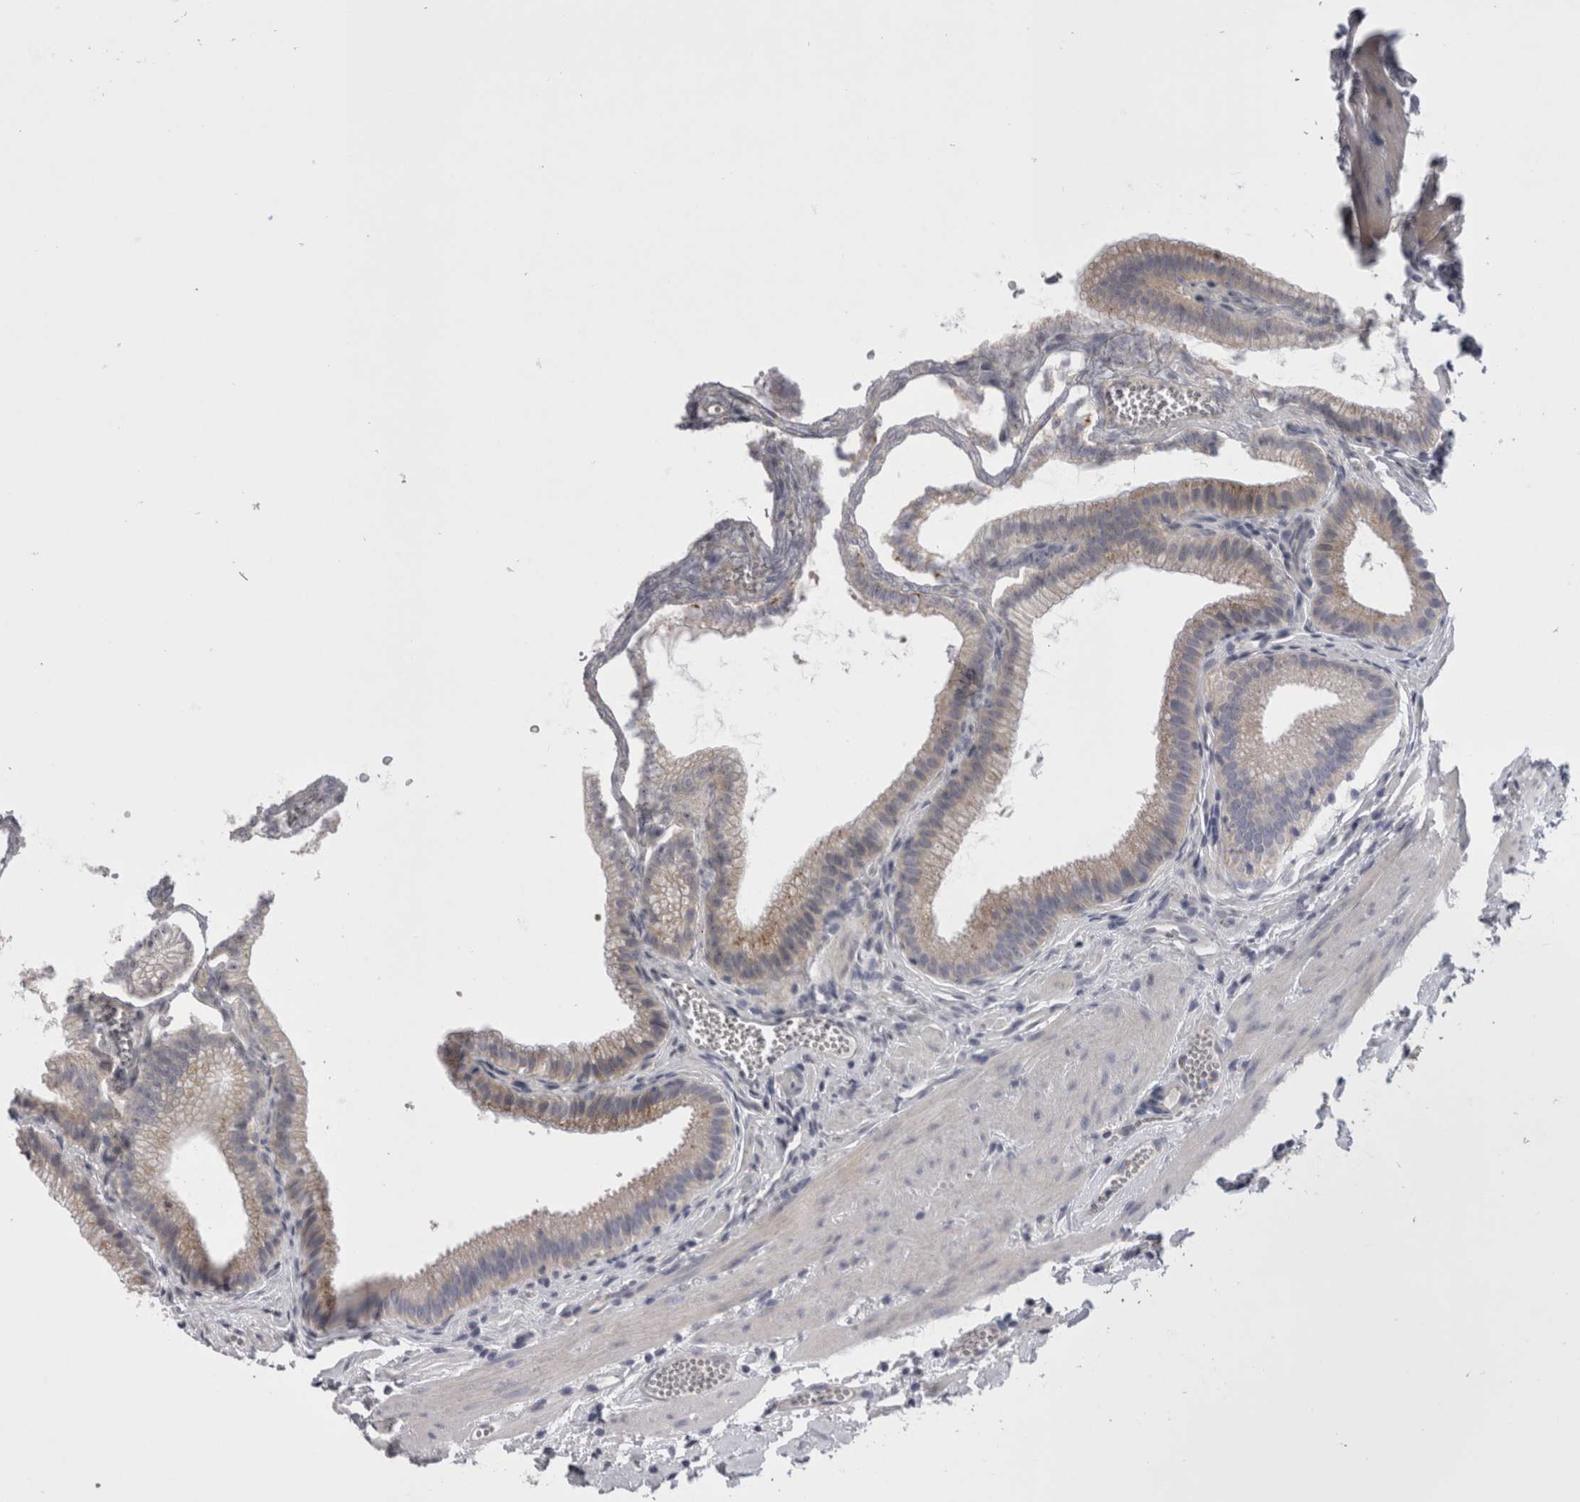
{"staining": {"intensity": "weak", "quantity": "<25%", "location": "cytoplasmic/membranous"}, "tissue": "gallbladder", "cell_type": "Glandular cells", "image_type": "normal", "snomed": [{"axis": "morphology", "description": "Normal tissue, NOS"}, {"axis": "topography", "description": "Gallbladder"}], "caption": "The histopathology image shows no staining of glandular cells in benign gallbladder. (DAB immunohistochemistry (IHC) visualized using brightfield microscopy, high magnification).", "gene": "PWP2", "patient": {"sex": "male", "age": 38}}